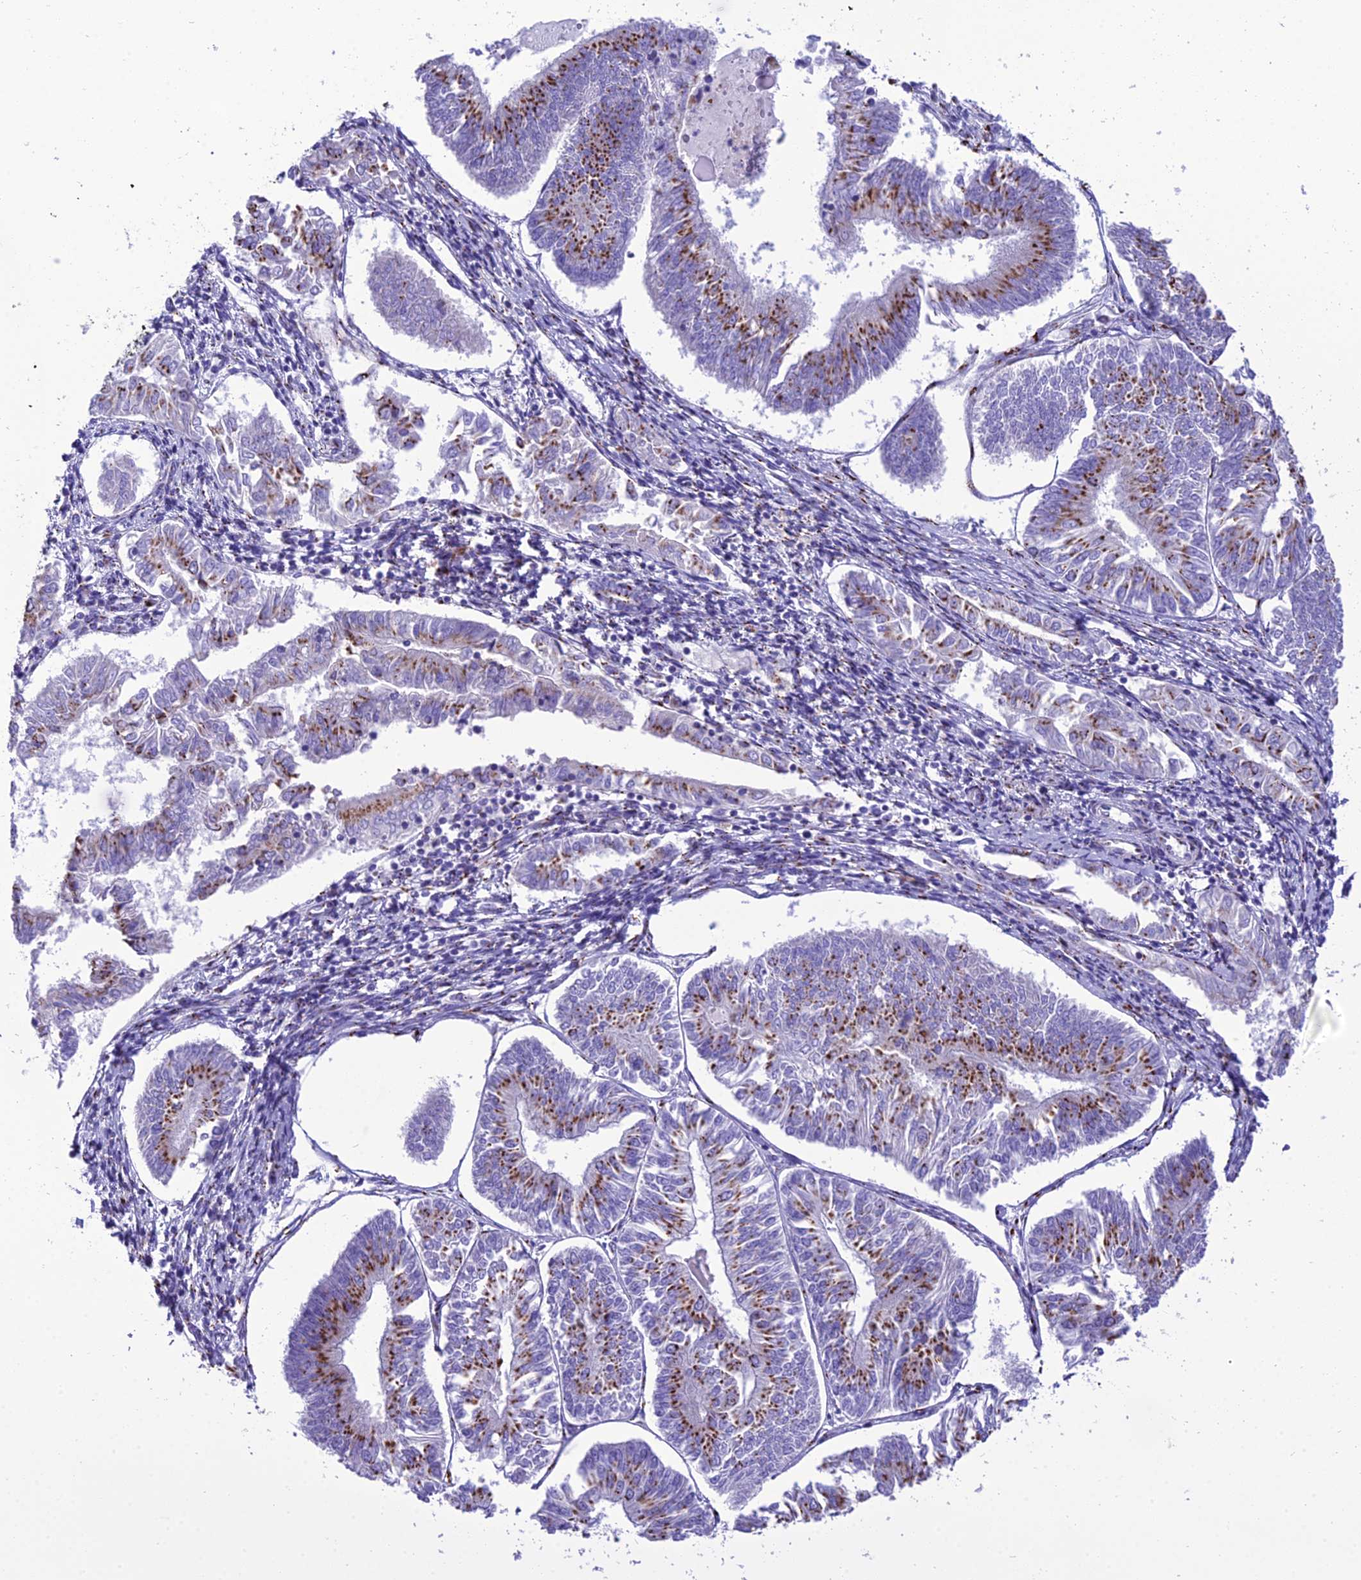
{"staining": {"intensity": "moderate", "quantity": "25%-75%", "location": "cytoplasmic/membranous"}, "tissue": "endometrial cancer", "cell_type": "Tumor cells", "image_type": "cancer", "snomed": [{"axis": "morphology", "description": "Adenocarcinoma, NOS"}, {"axis": "topography", "description": "Endometrium"}], "caption": "Brown immunohistochemical staining in endometrial cancer (adenocarcinoma) exhibits moderate cytoplasmic/membranous positivity in about 25%-75% of tumor cells. (DAB IHC, brown staining for protein, blue staining for nuclei).", "gene": "GOLM2", "patient": {"sex": "female", "age": 58}}